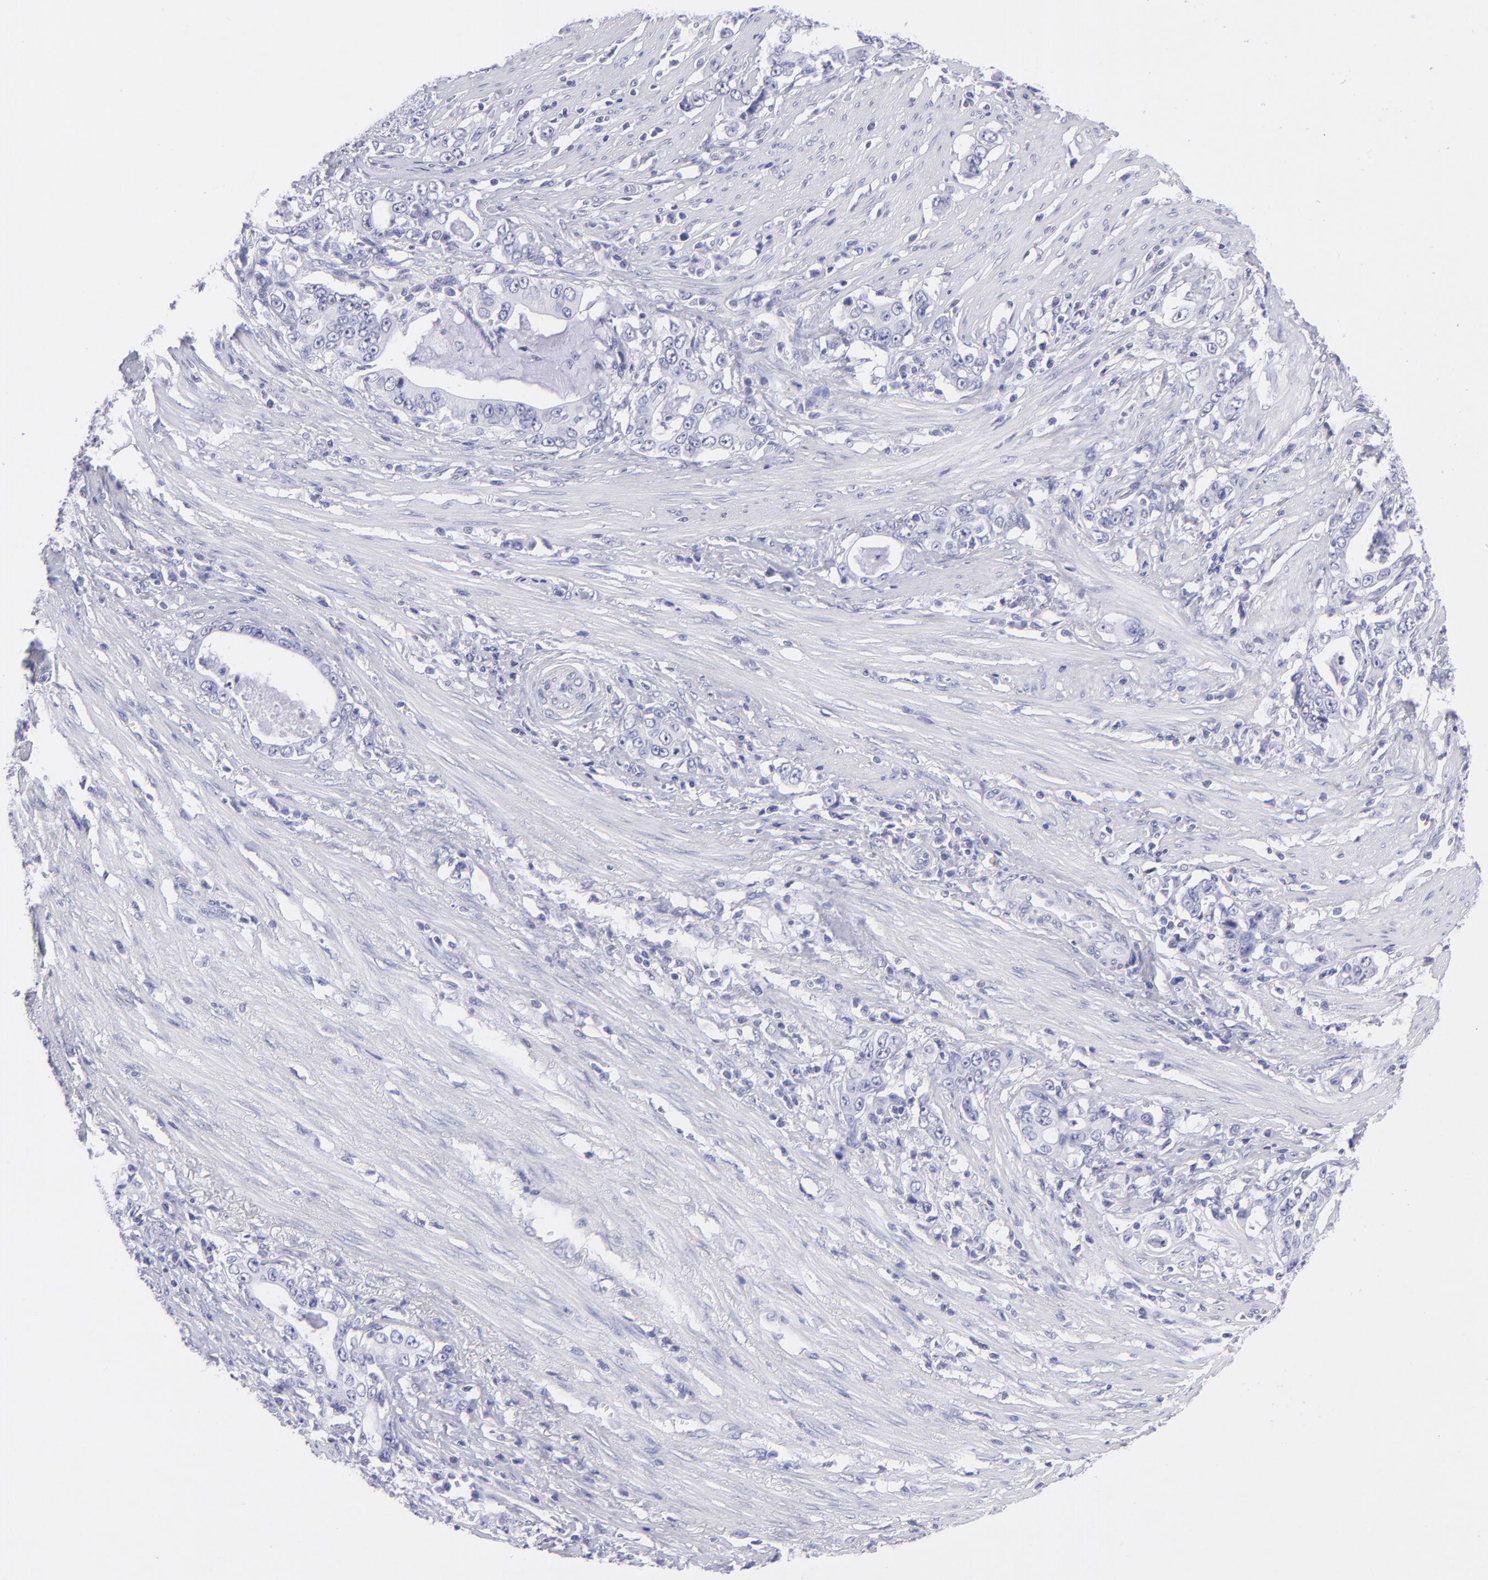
{"staining": {"intensity": "negative", "quantity": "none", "location": "none"}, "tissue": "stomach cancer", "cell_type": "Tumor cells", "image_type": "cancer", "snomed": [{"axis": "morphology", "description": "Adenocarcinoma, NOS"}, {"axis": "topography", "description": "Stomach, lower"}], "caption": "Immunohistochemistry histopathology image of neoplastic tissue: human stomach adenocarcinoma stained with DAB (3,3'-diaminobenzidine) demonstrates no significant protein positivity in tumor cells. (Stains: DAB (3,3'-diaminobenzidine) immunohistochemistry with hematoxylin counter stain, Microscopy: brightfield microscopy at high magnification).", "gene": "CNP", "patient": {"sex": "female", "age": 72}}